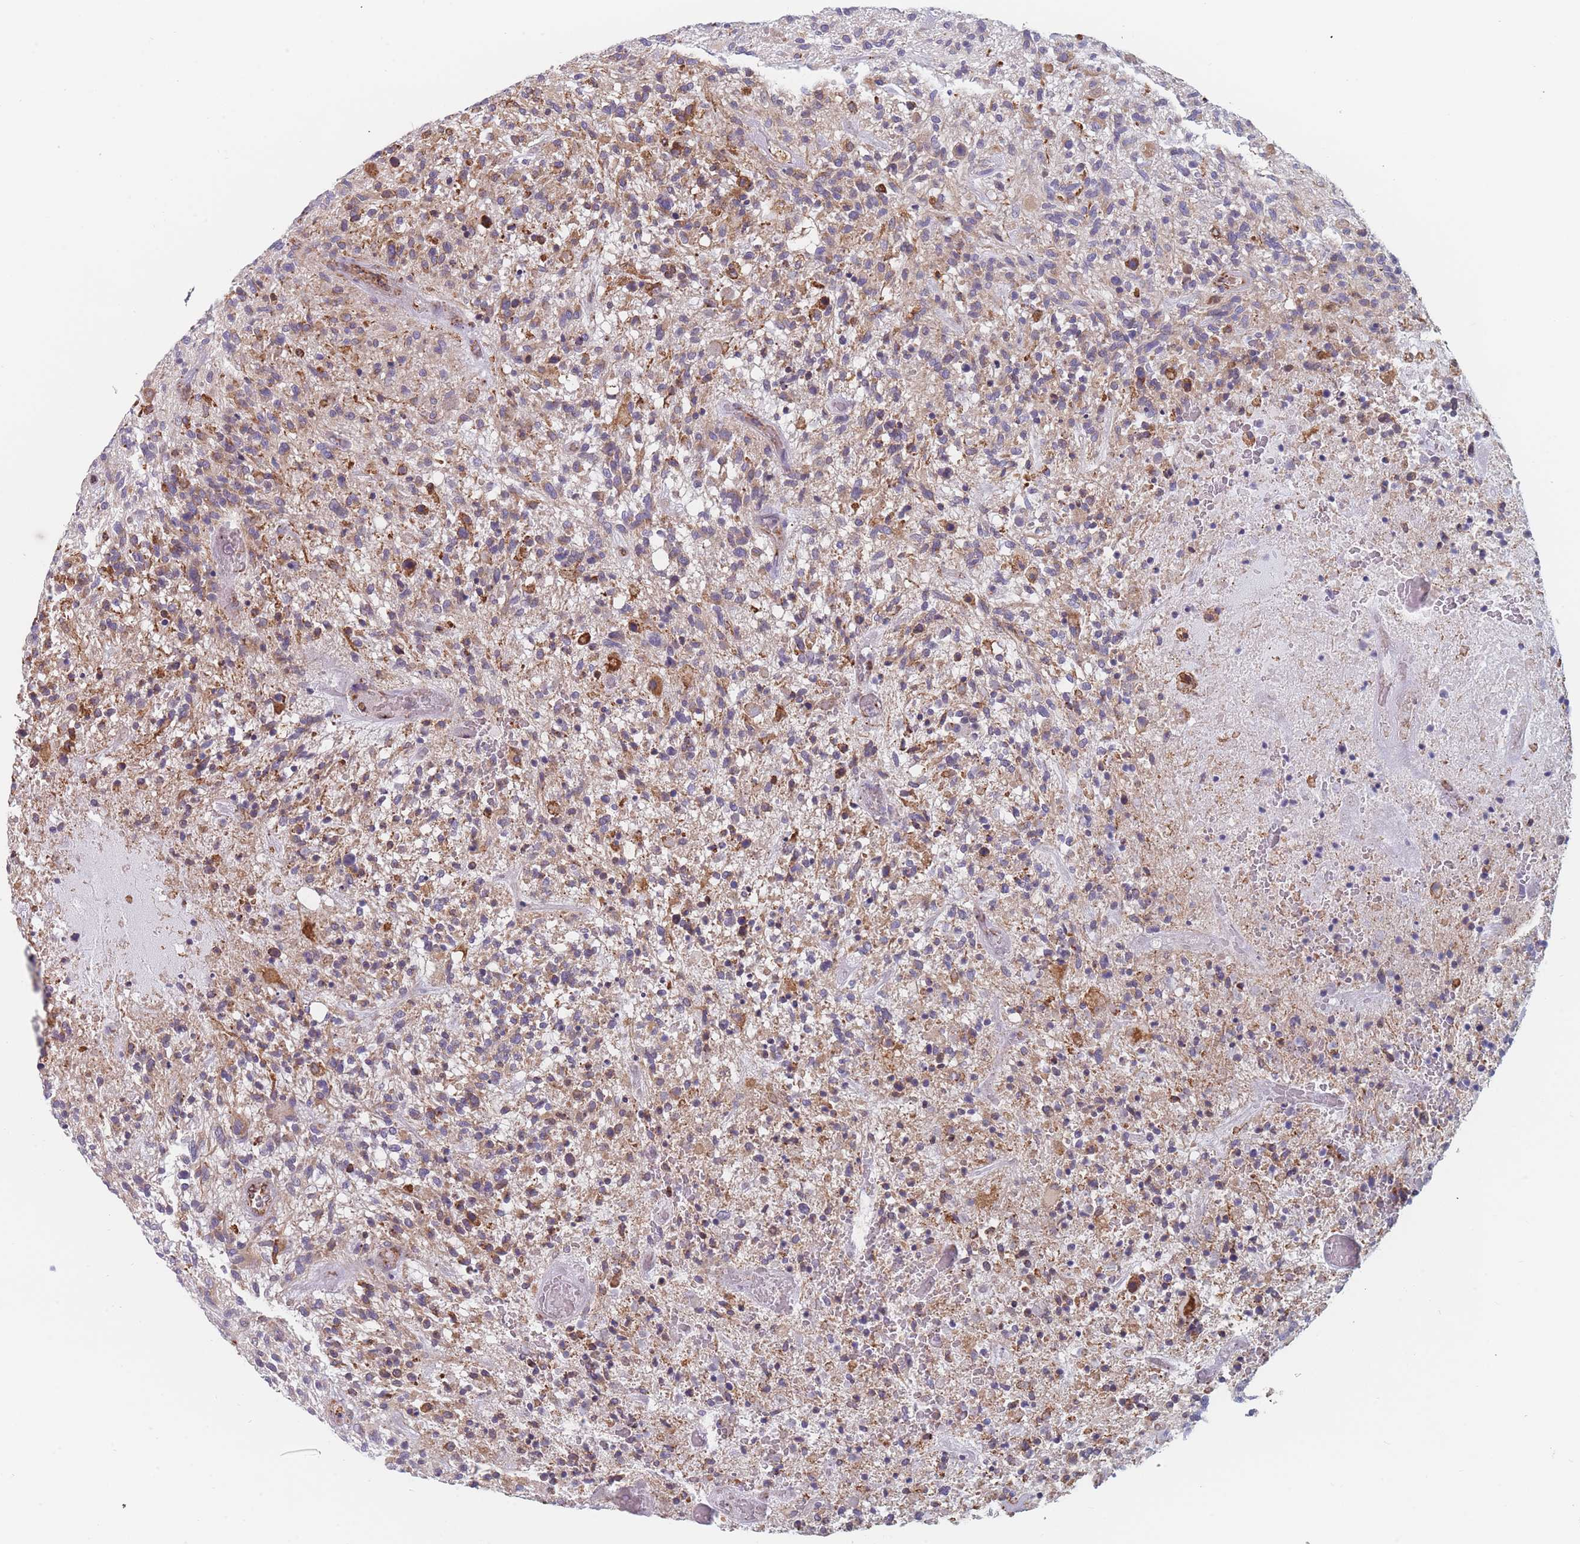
{"staining": {"intensity": "moderate", "quantity": "<25%", "location": "cytoplasmic/membranous"}, "tissue": "glioma", "cell_type": "Tumor cells", "image_type": "cancer", "snomed": [{"axis": "morphology", "description": "Glioma, malignant, High grade"}, {"axis": "topography", "description": "Brain"}], "caption": "Protein expression analysis of glioma demonstrates moderate cytoplasmic/membranous staining in approximately <25% of tumor cells.", "gene": "OR7C2", "patient": {"sex": "male", "age": 47}}